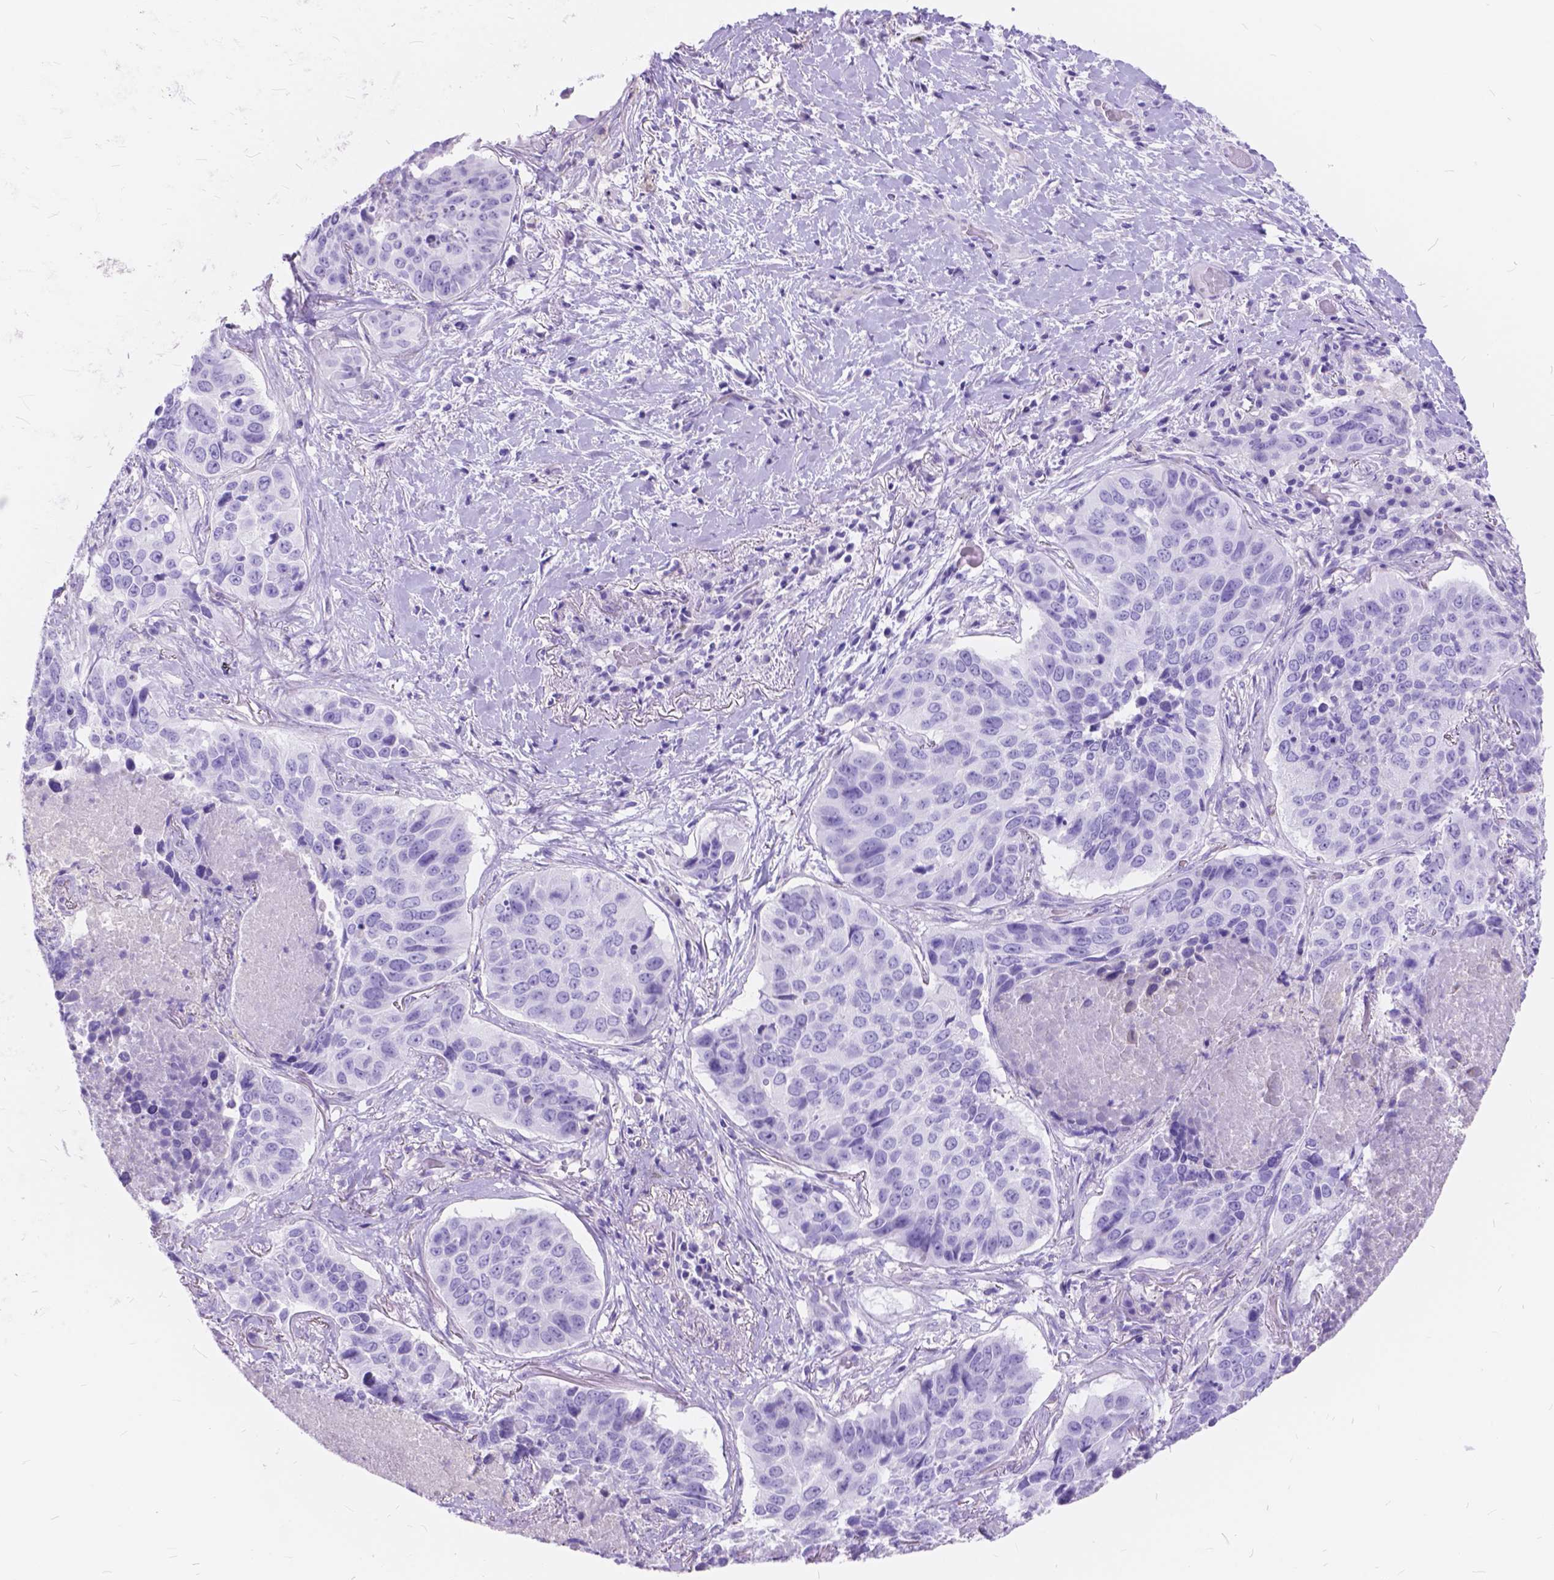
{"staining": {"intensity": "negative", "quantity": "none", "location": "none"}, "tissue": "lung cancer", "cell_type": "Tumor cells", "image_type": "cancer", "snomed": [{"axis": "morphology", "description": "Normal tissue, NOS"}, {"axis": "morphology", "description": "Squamous cell carcinoma, NOS"}, {"axis": "topography", "description": "Bronchus"}, {"axis": "topography", "description": "Lung"}], "caption": "Immunohistochemical staining of lung cancer (squamous cell carcinoma) displays no significant positivity in tumor cells. The staining was performed using DAB (3,3'-diaminobenzidine) to visualize the protein expression in brown, while the nuclei were stained in blue with hematoxylin (Magnification: 20x).", "gene": "FOXL2", "patient": {"sex": "male", "age": 64}}